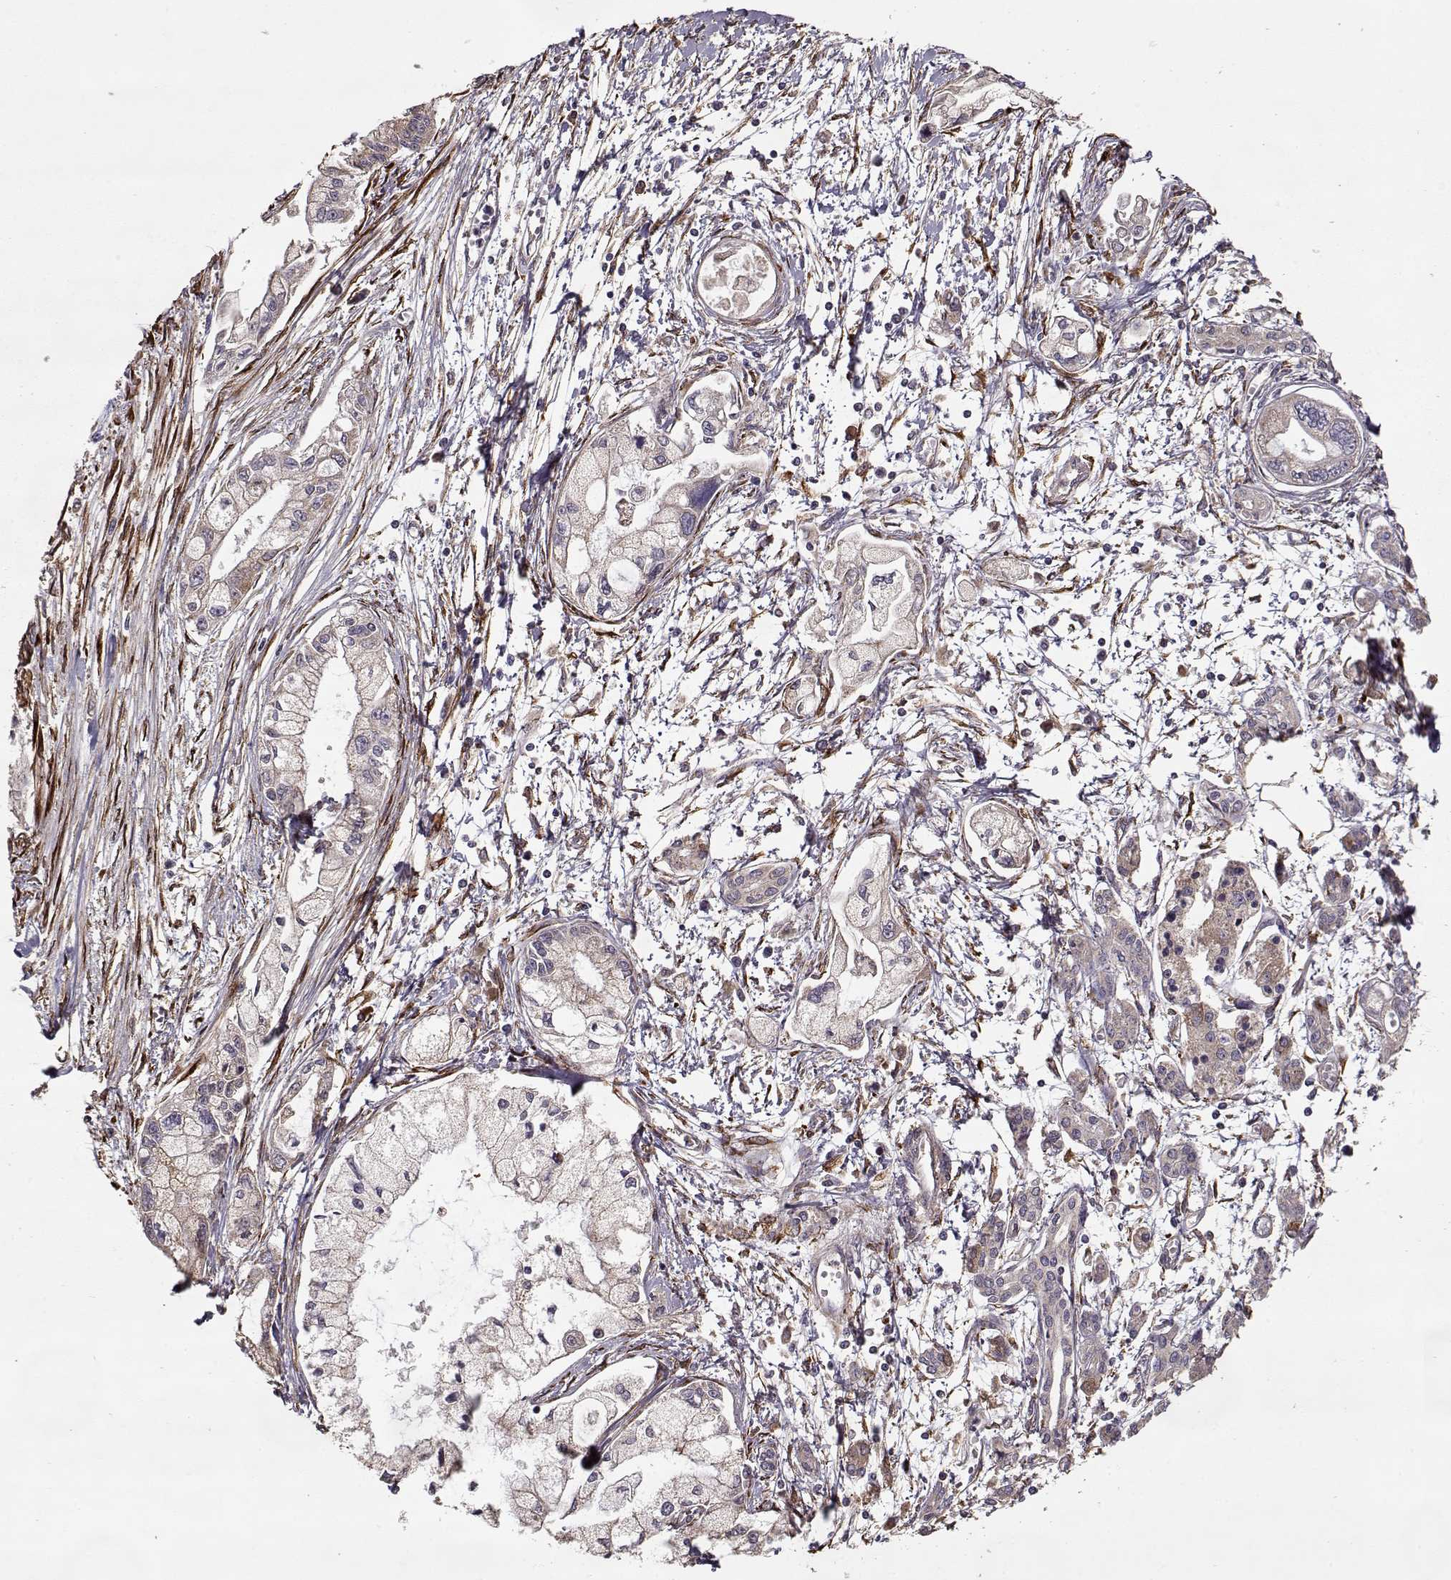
{"staining": {"intensity": "weak", "quantity": "<25%", "location": "cytoplasmic/membranous"}, "tissue": "pancreatic cancer", "cell_type": "Tumor cells", "image_type": "cancer", "snomed": [{"axis": "morphology", "description": "Adenocarcinoma, NOS"}, {"axis": "topography", "description": "Pancreas"}], "caption": "The image exhibits no staining of tumor cells in pancreatic adenocarcinoma. Nuclei are stained in blue.", "gene": "IMMP1L", "patient": {"sex": "male", "age": 54}}